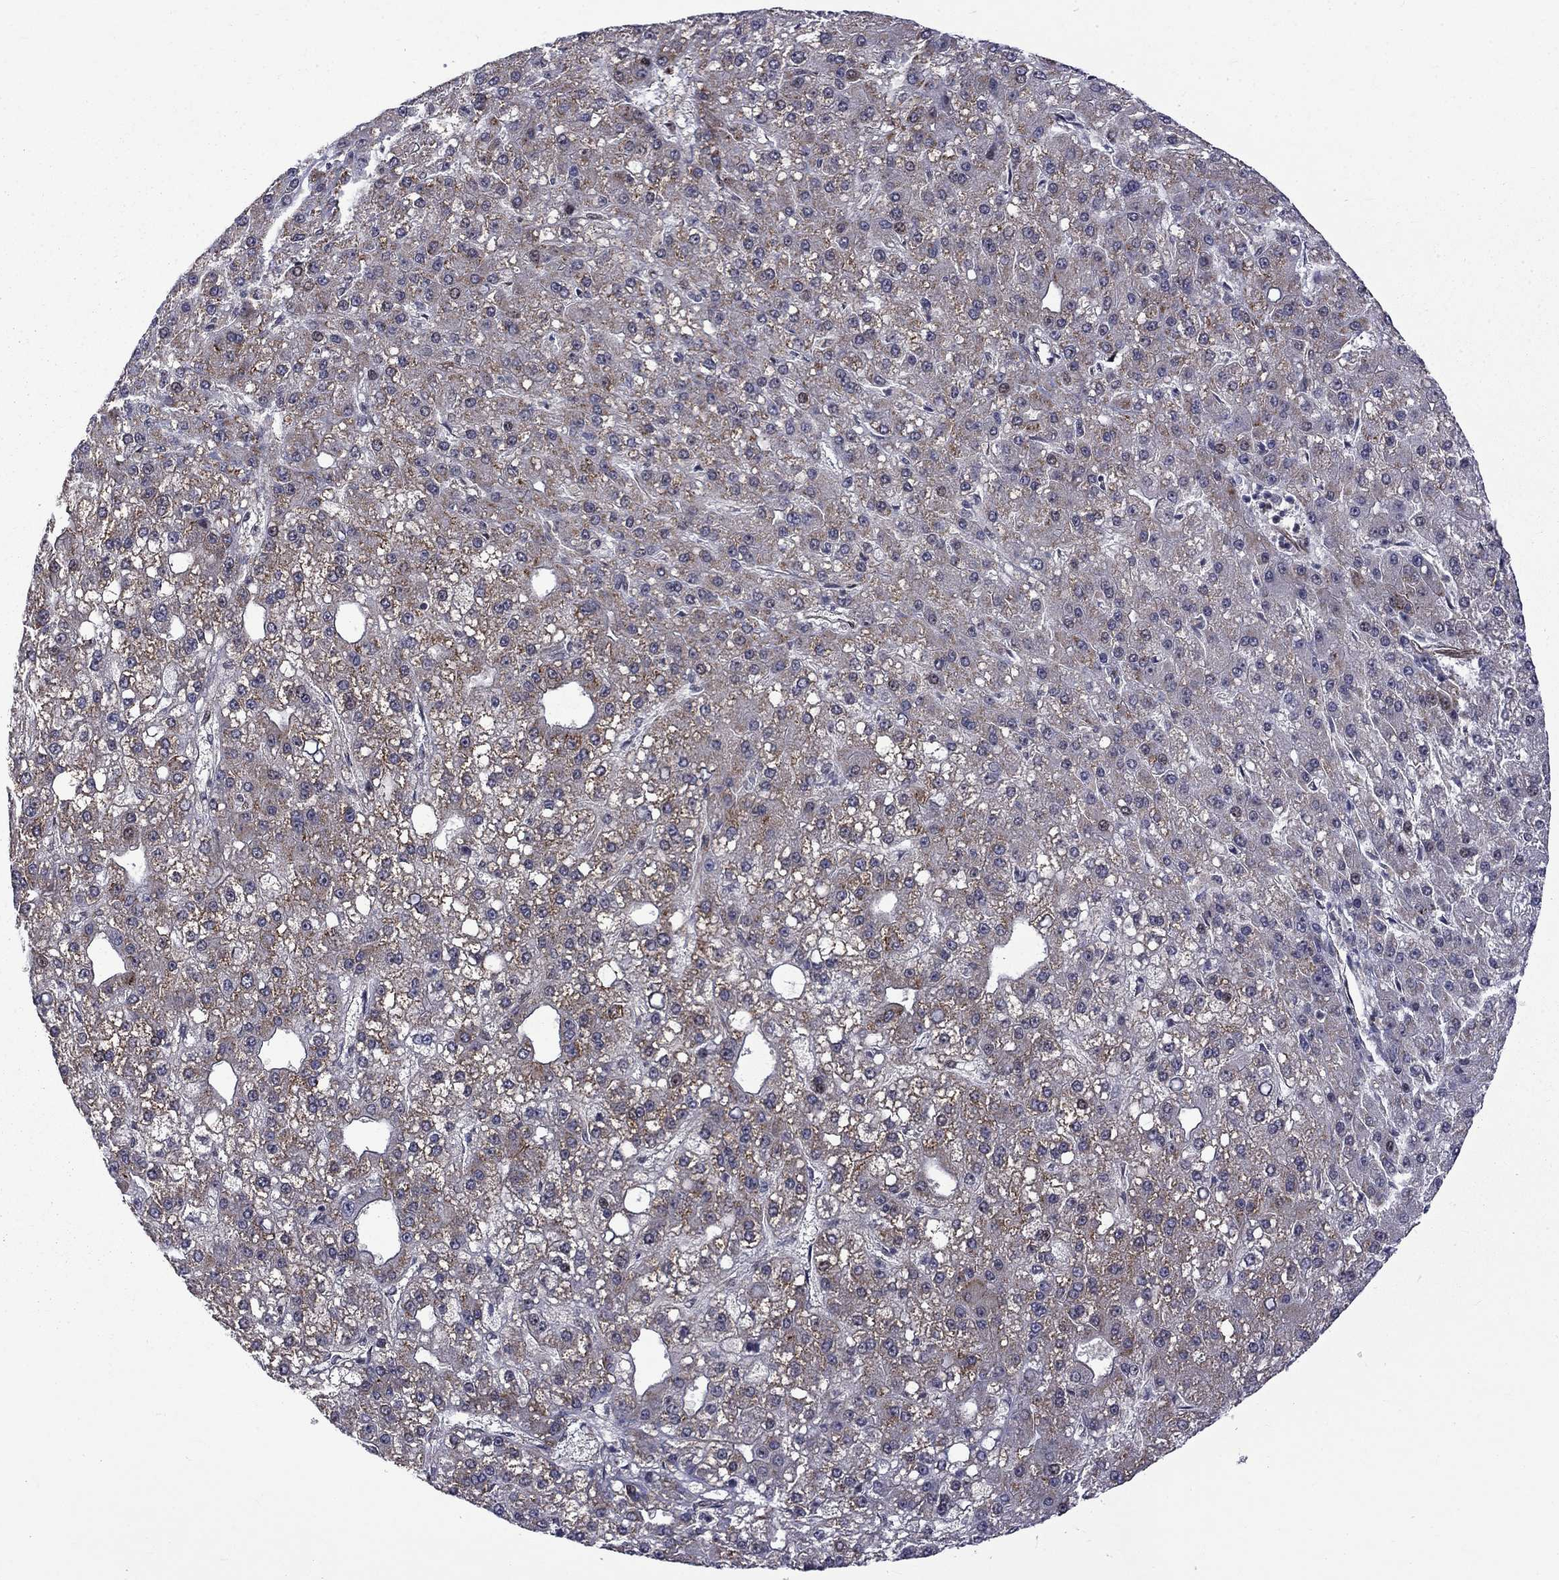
{"staining": {"intensity": "weak", "quantity": "<25%", "location": "cytoplasmic/membranous"}, "tissue": "liver cancer", "cell_type": "Tumor cells", "image_type": "cancer", "snomed": [{"axis": "morphology", "description": "Carcinoma, Hepatocellular, NOS"}, {"axis": "topography", "description": "Liver"}], "caption": "An image of human hepatocellular carcinoma (liver) is negative for staining in tumor cells. Brightfield microscopy of immunohistochemistry stained with DAB (3,3'-diaminobenzidine) (brown) and hematoxylin (blue), captured at high magnification.", "gene": "KPNA3", "patient": {"sex": "male", "age": 67}}